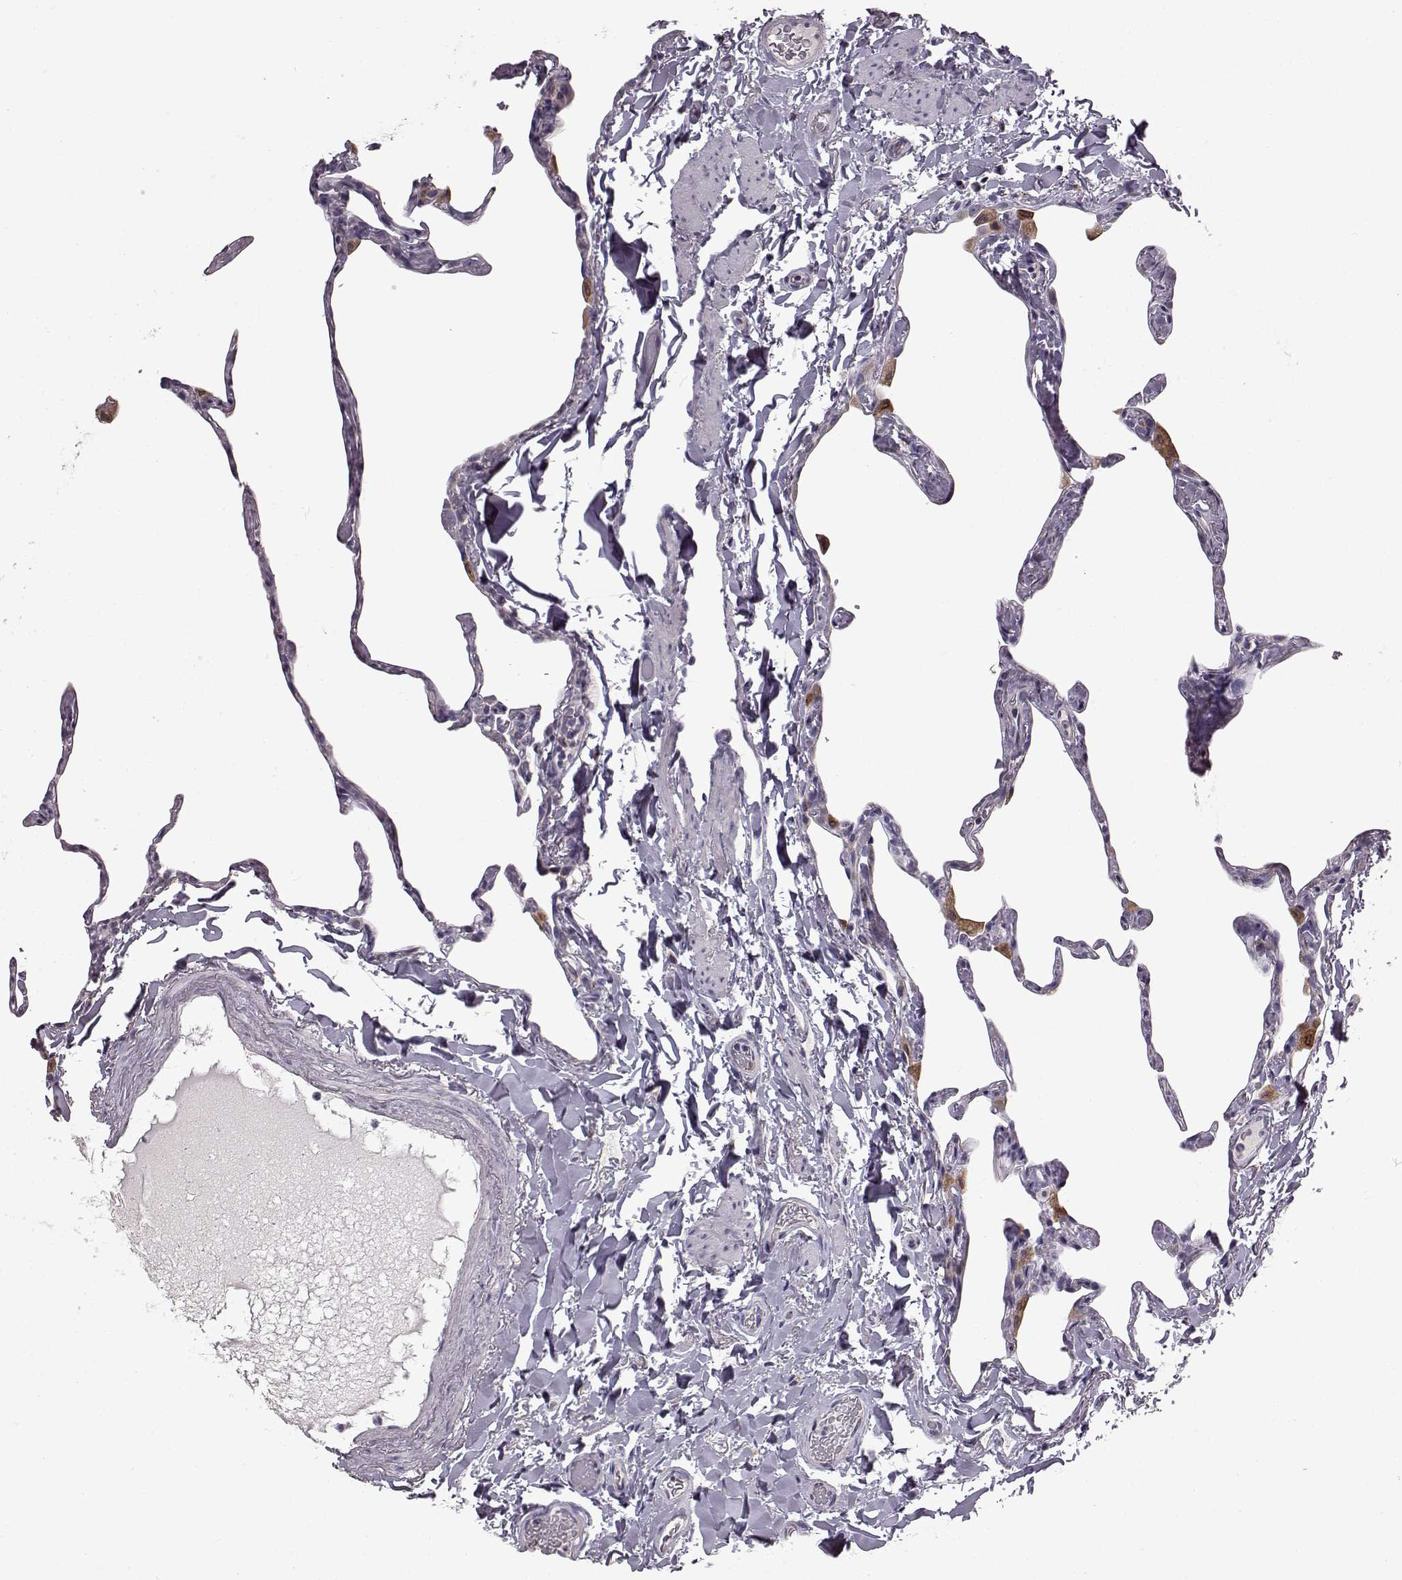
{"staining": {"intensity": "negative", "quantity": "none", "location": "none"}, "tissue": "lung", "cell_type": "Alveolar cells", "image_type": "normal", "snomed": [{"axis": "morphology", "description": "Normal tissue, NOS"}, {"axis": "topography", "description": "Lung"}], "caption": "Alveolar cells show no significant expression in normal lung.", "gene": "B3GNT6", "patient": {"sex": "male", "age": 65}}